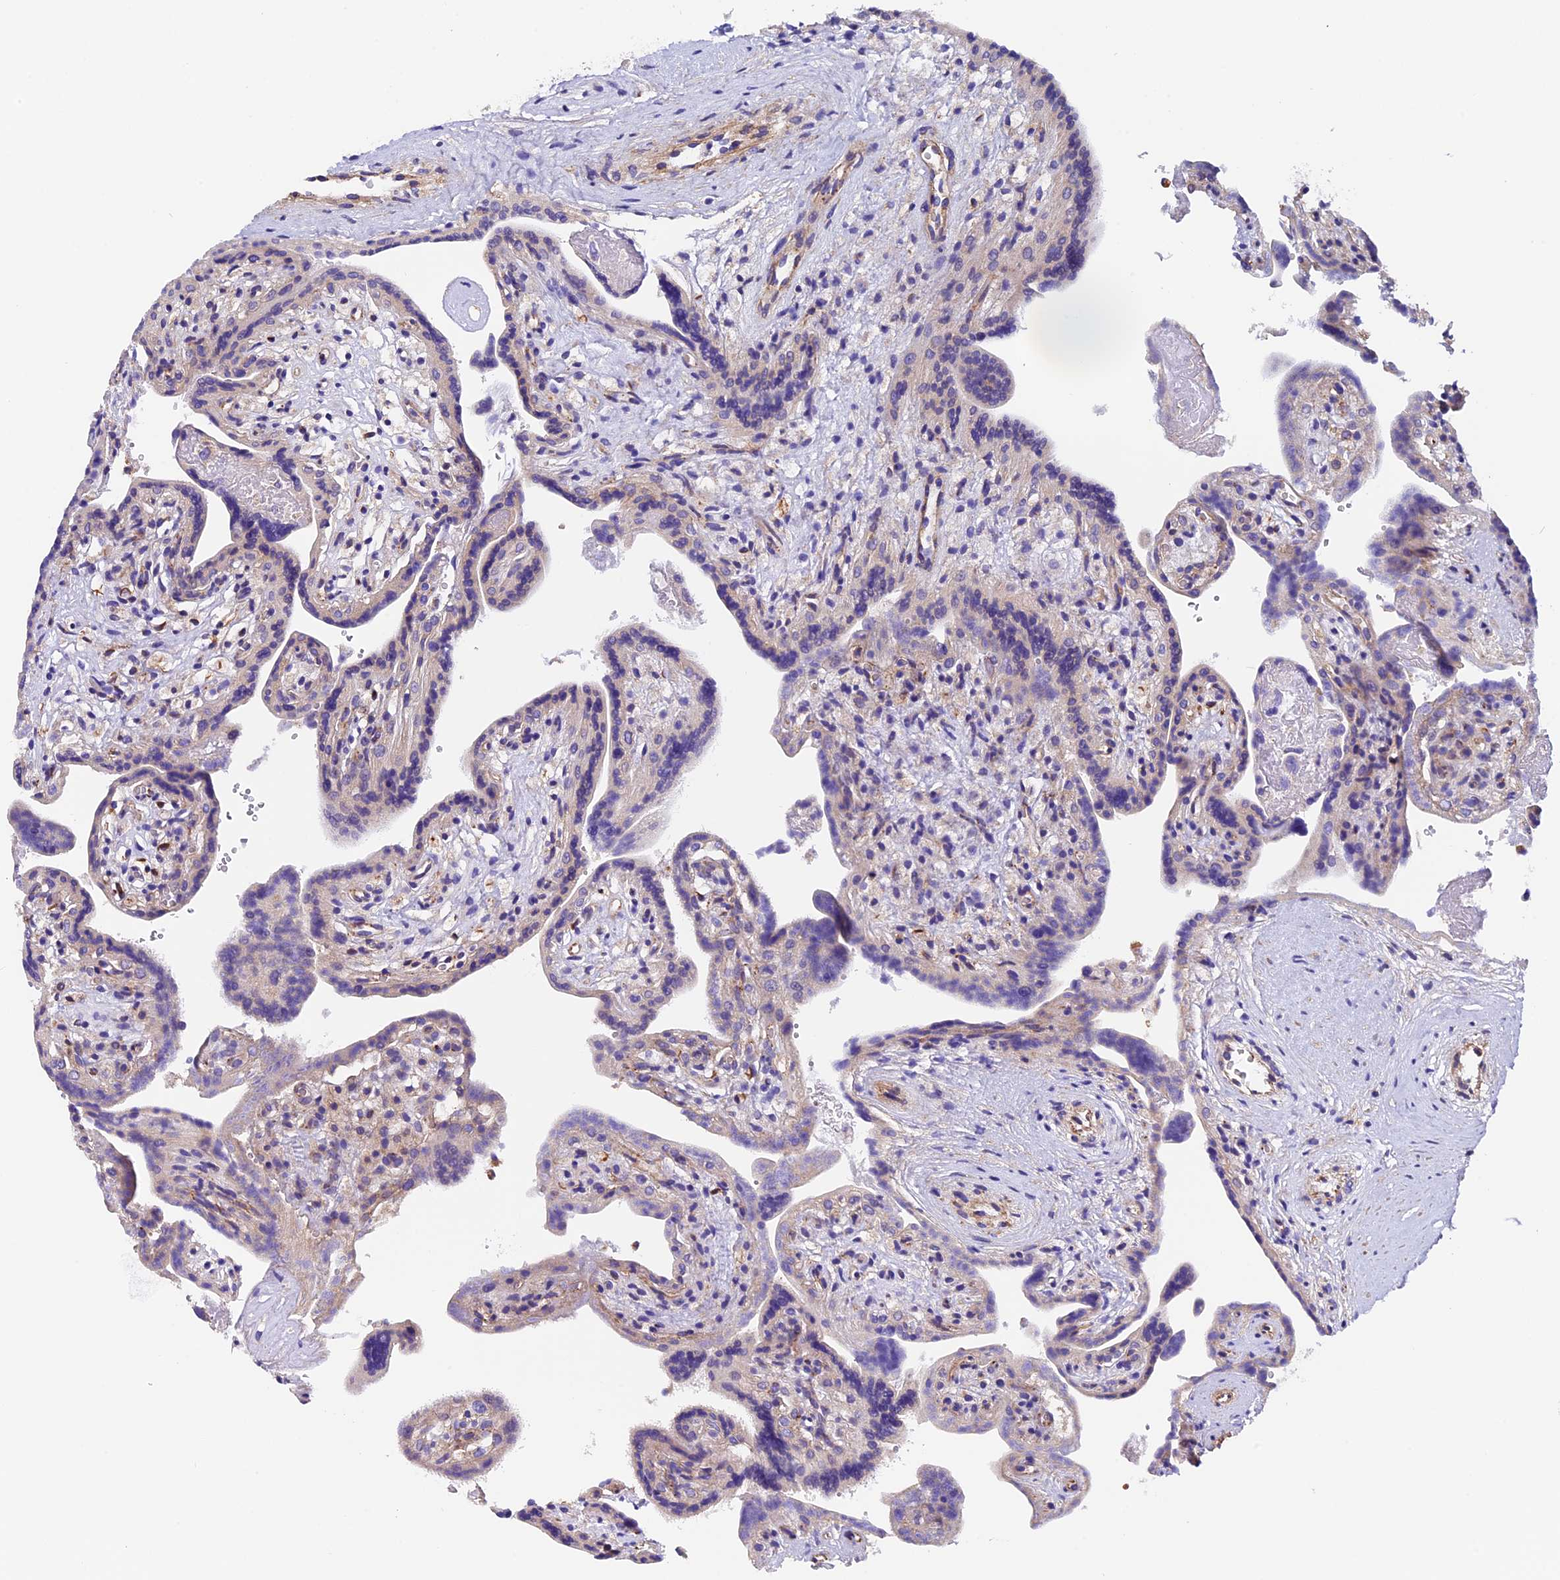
{"staining": {"intensity": "weak", "quantity": "<25%", "location": "cytoplasmic/membranous"}, "tissue": "placenta", "cell_type": "Trophoblastic cells", "image_type": "normal", "snomed": [{"axis": "morphology", "description": "Normal tissue, NOS"}, {"axis": "topography", "description": "Placenta"}], "caption": "Immunohistochemical staining of benign human placenta reveals no significant positivity in trophoblastic cells.", "gene": "COMTD1", "patient": {"sex": "female", "age": 37}}